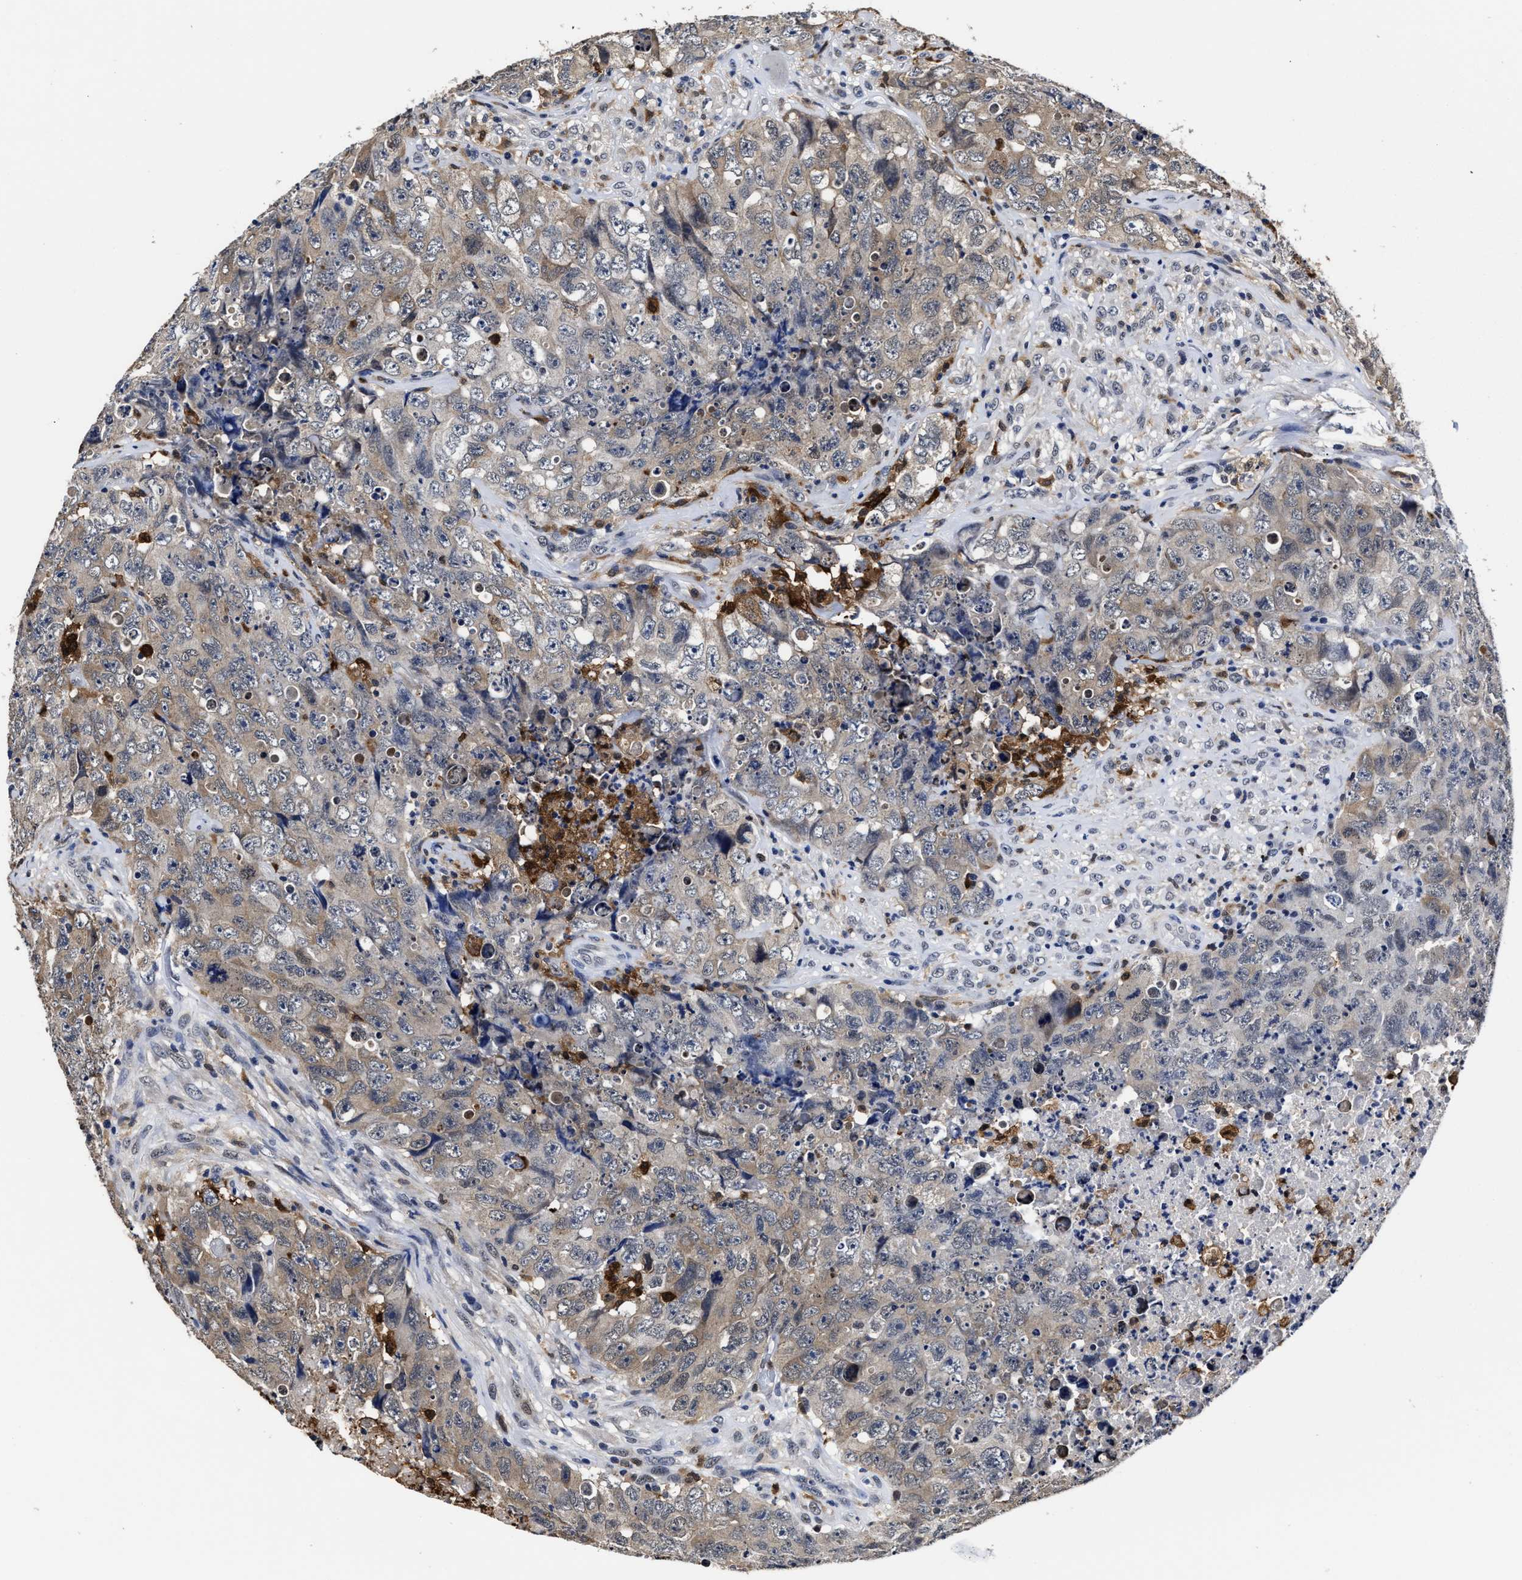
{"staining": {"intensity": "weak", "quantity": "25%-75%", "location": "cytoplasmic/membranous"}, "tissue": "testis cancer", "cell_type": "Tumor cells", "image_type": "cancer", "snomed": [{"axis": "morphology", "description": "Carcinoma, Embryonal, NOS"}, {"axis": "topography", "description": "Testis"}], "caption": "This is an image of immunohistochemistry staining of embryonal carcinoma (testis), which shows weak expression in the cytoplasmic/membranous of tumor cells.", "gene": "PRPF4B", "patient": {"sex": "male", "age": 32}}